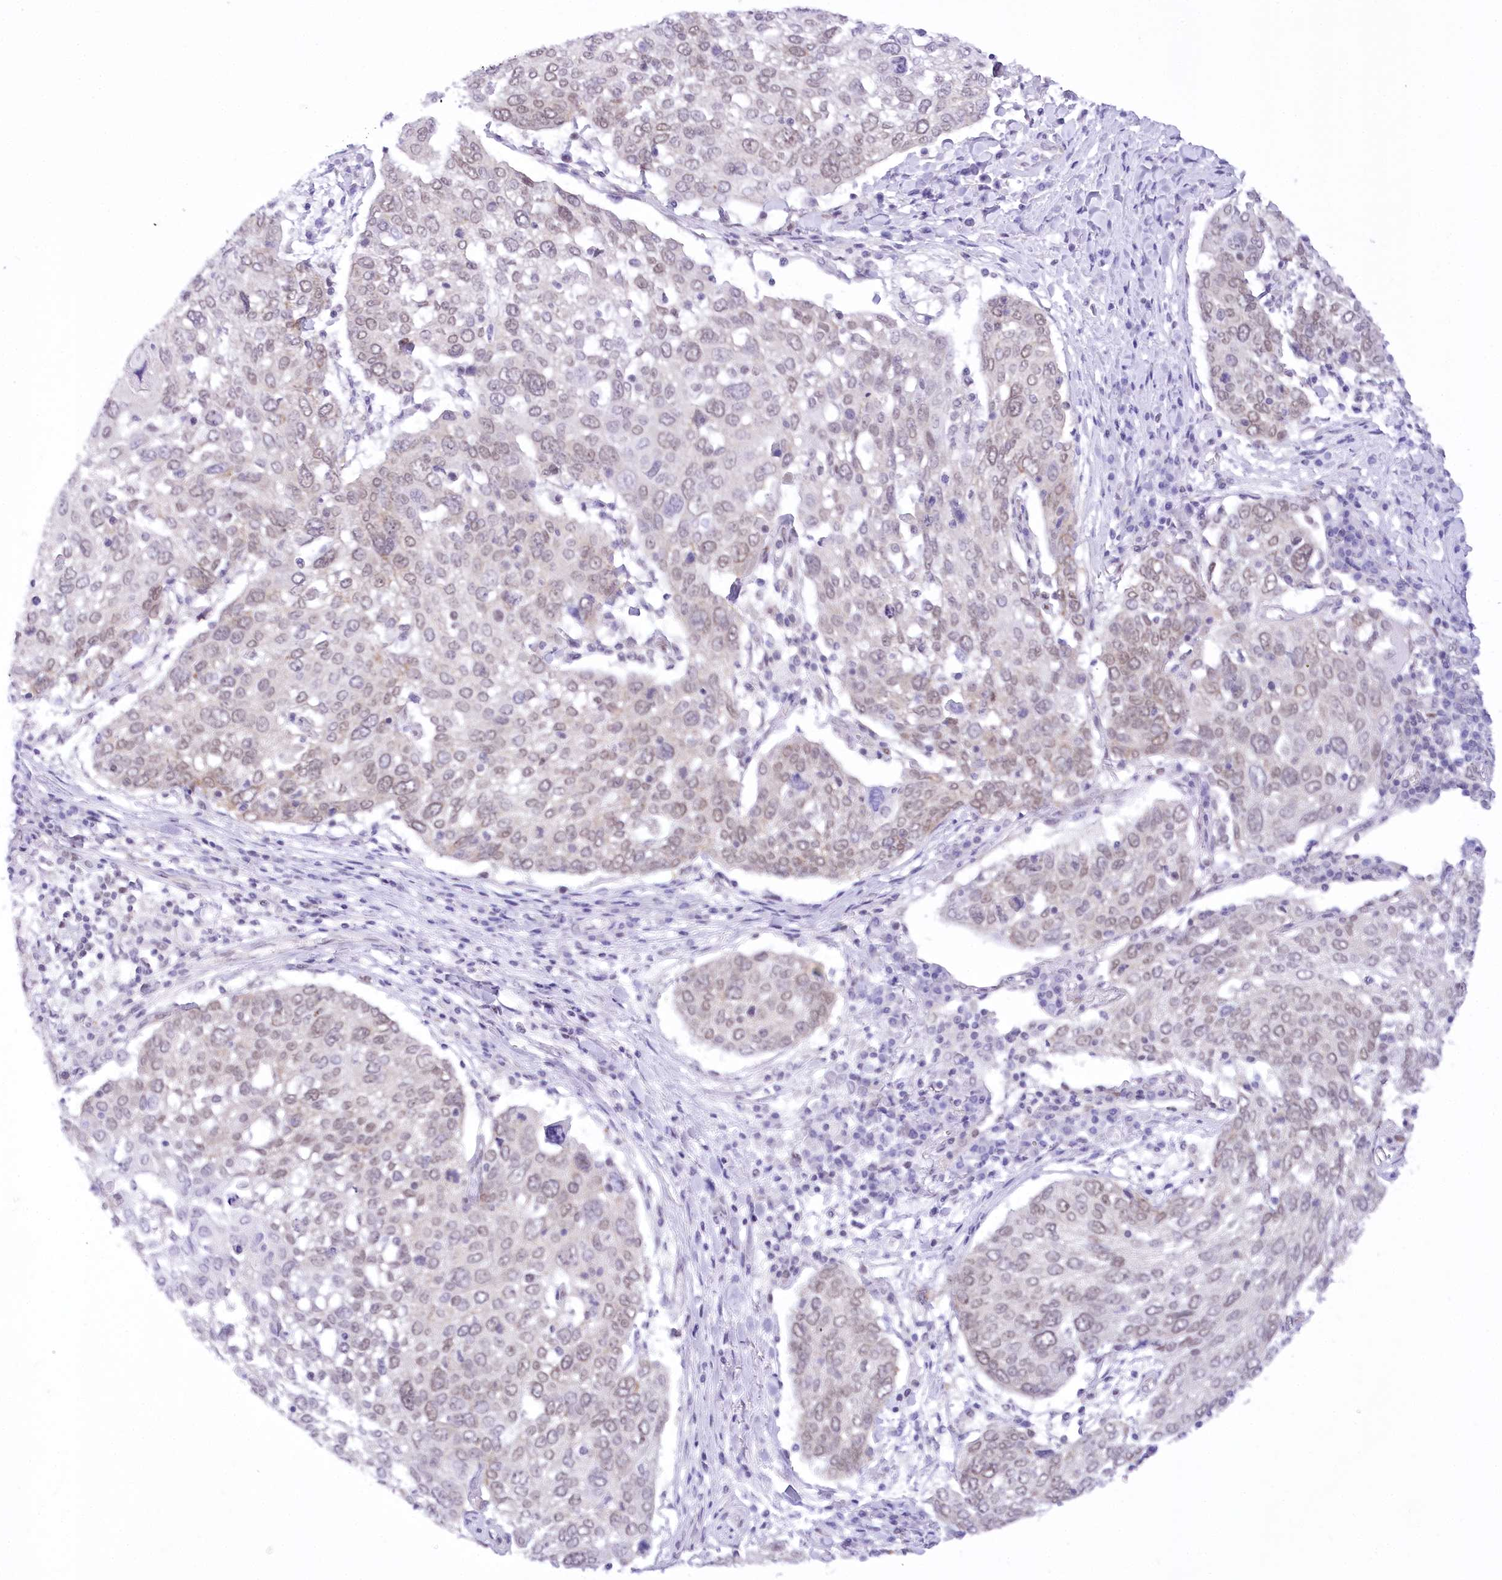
{"staining": {"intensity": "negative", "quantity": "none", "location": "none"}, "tissue": "lung cancer", "cell_type": "Tumor cells", "image_type": "cancer", "snomed": [{"axis": "morphology", "description": "Squamous cell carcinoma, NOS"}, {"axis": "topography", "description": "Lung"}], "caption": "An image of human squamous cell carcinoma (lung) is negative for staining in tumor cells.", "gene": "HNRNPA0", "patient": {"sex": "male", "age": 65}}